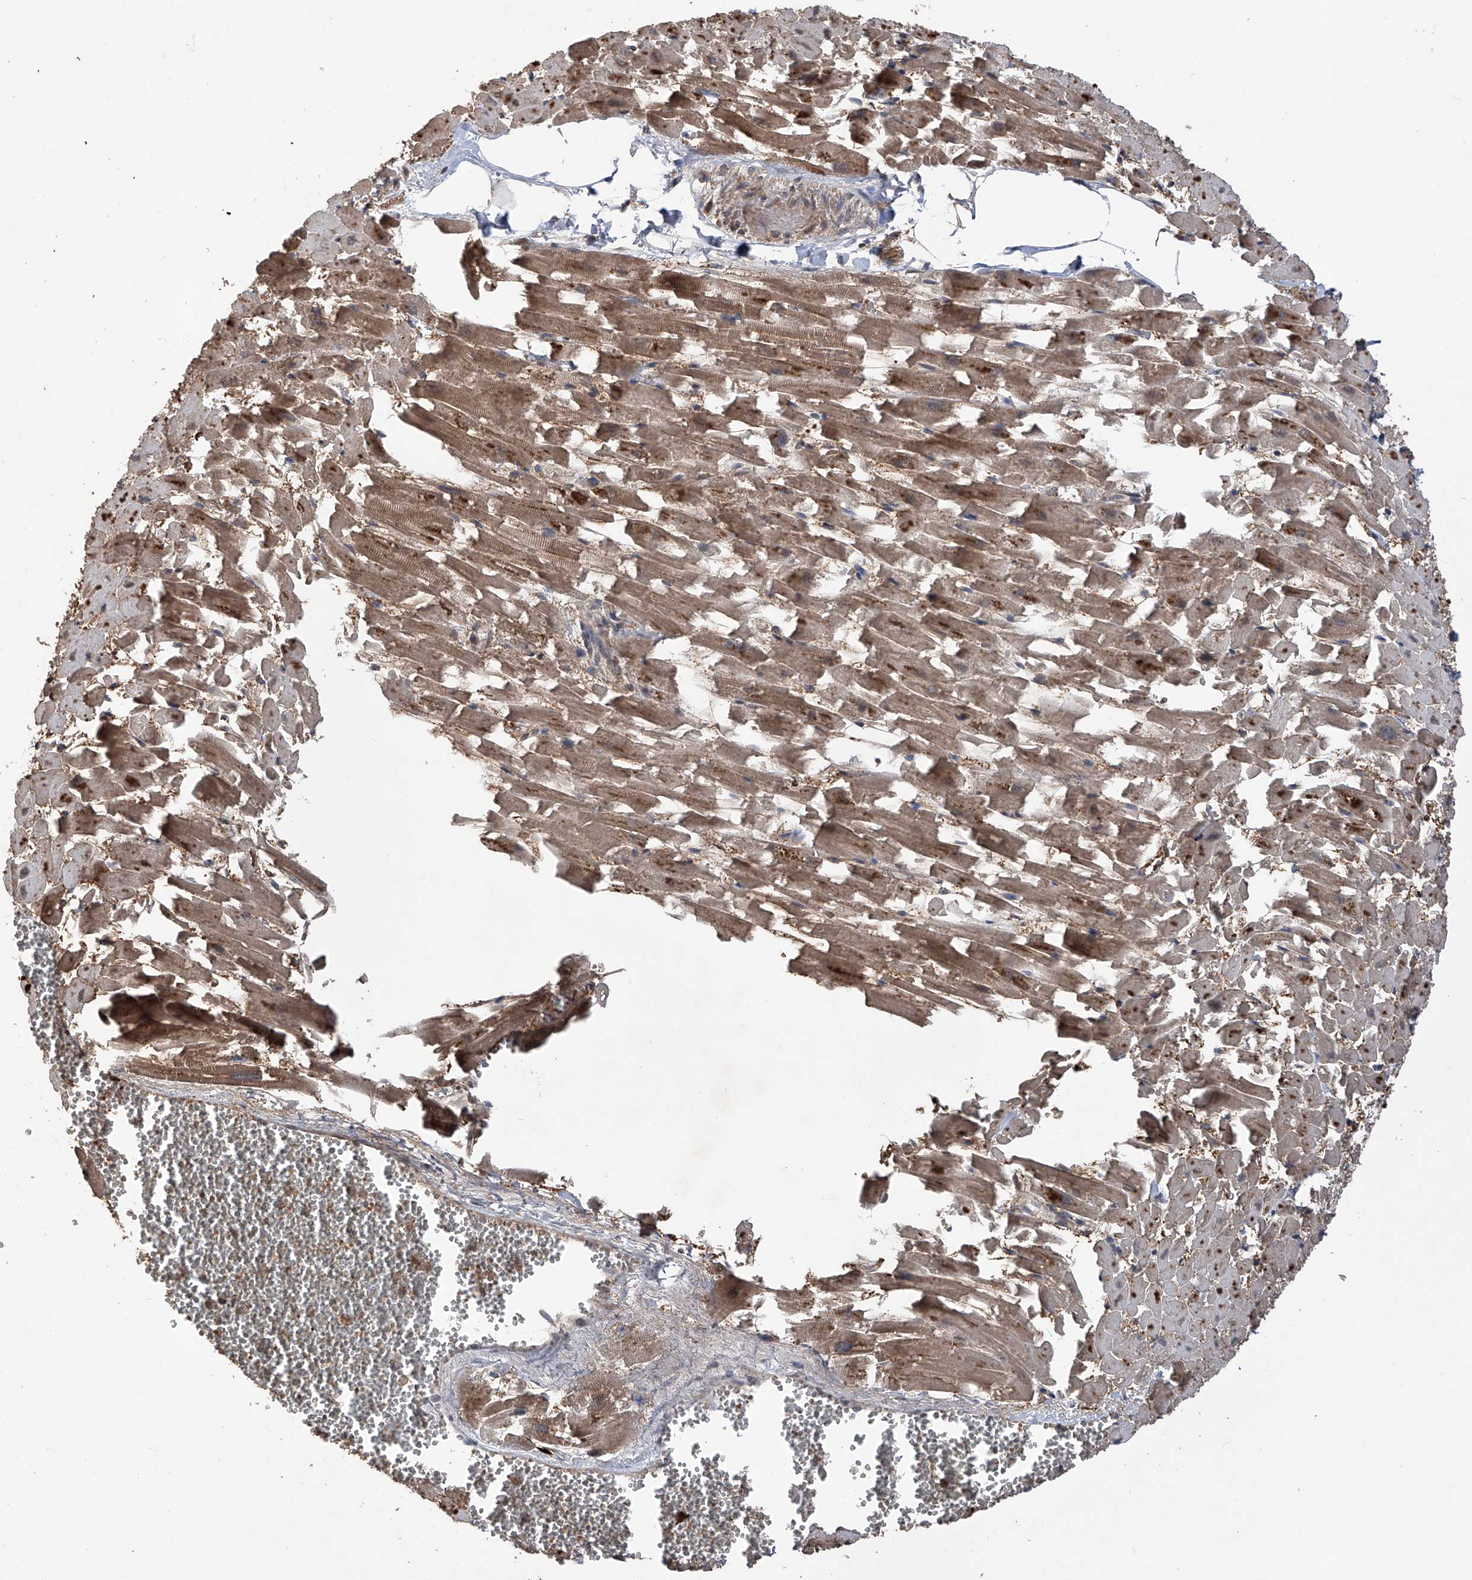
{"staining": {"intensity": "moderate", "quantity": ">75%", "location": "cytoplasmic/membranous"}, "tissue": "heart muscle", "cell_type": "Cardiomyocytes", "image_type": "normal", "snomed": [{"axis": "morphology", "description": "Normal tissue, NOS"}, {"axis": "topography", "description": "Heart"}], "caption": "A high-resolution micrograph shows immunohistochemistry (IHC) staining of benign heart muscle, which shows moderate cytoplasmic/membranous positivity in approximately >75% of cardiomyocytes.", "gene": "LYSMD4", "patient": {"sex": "female", "age": 64}}